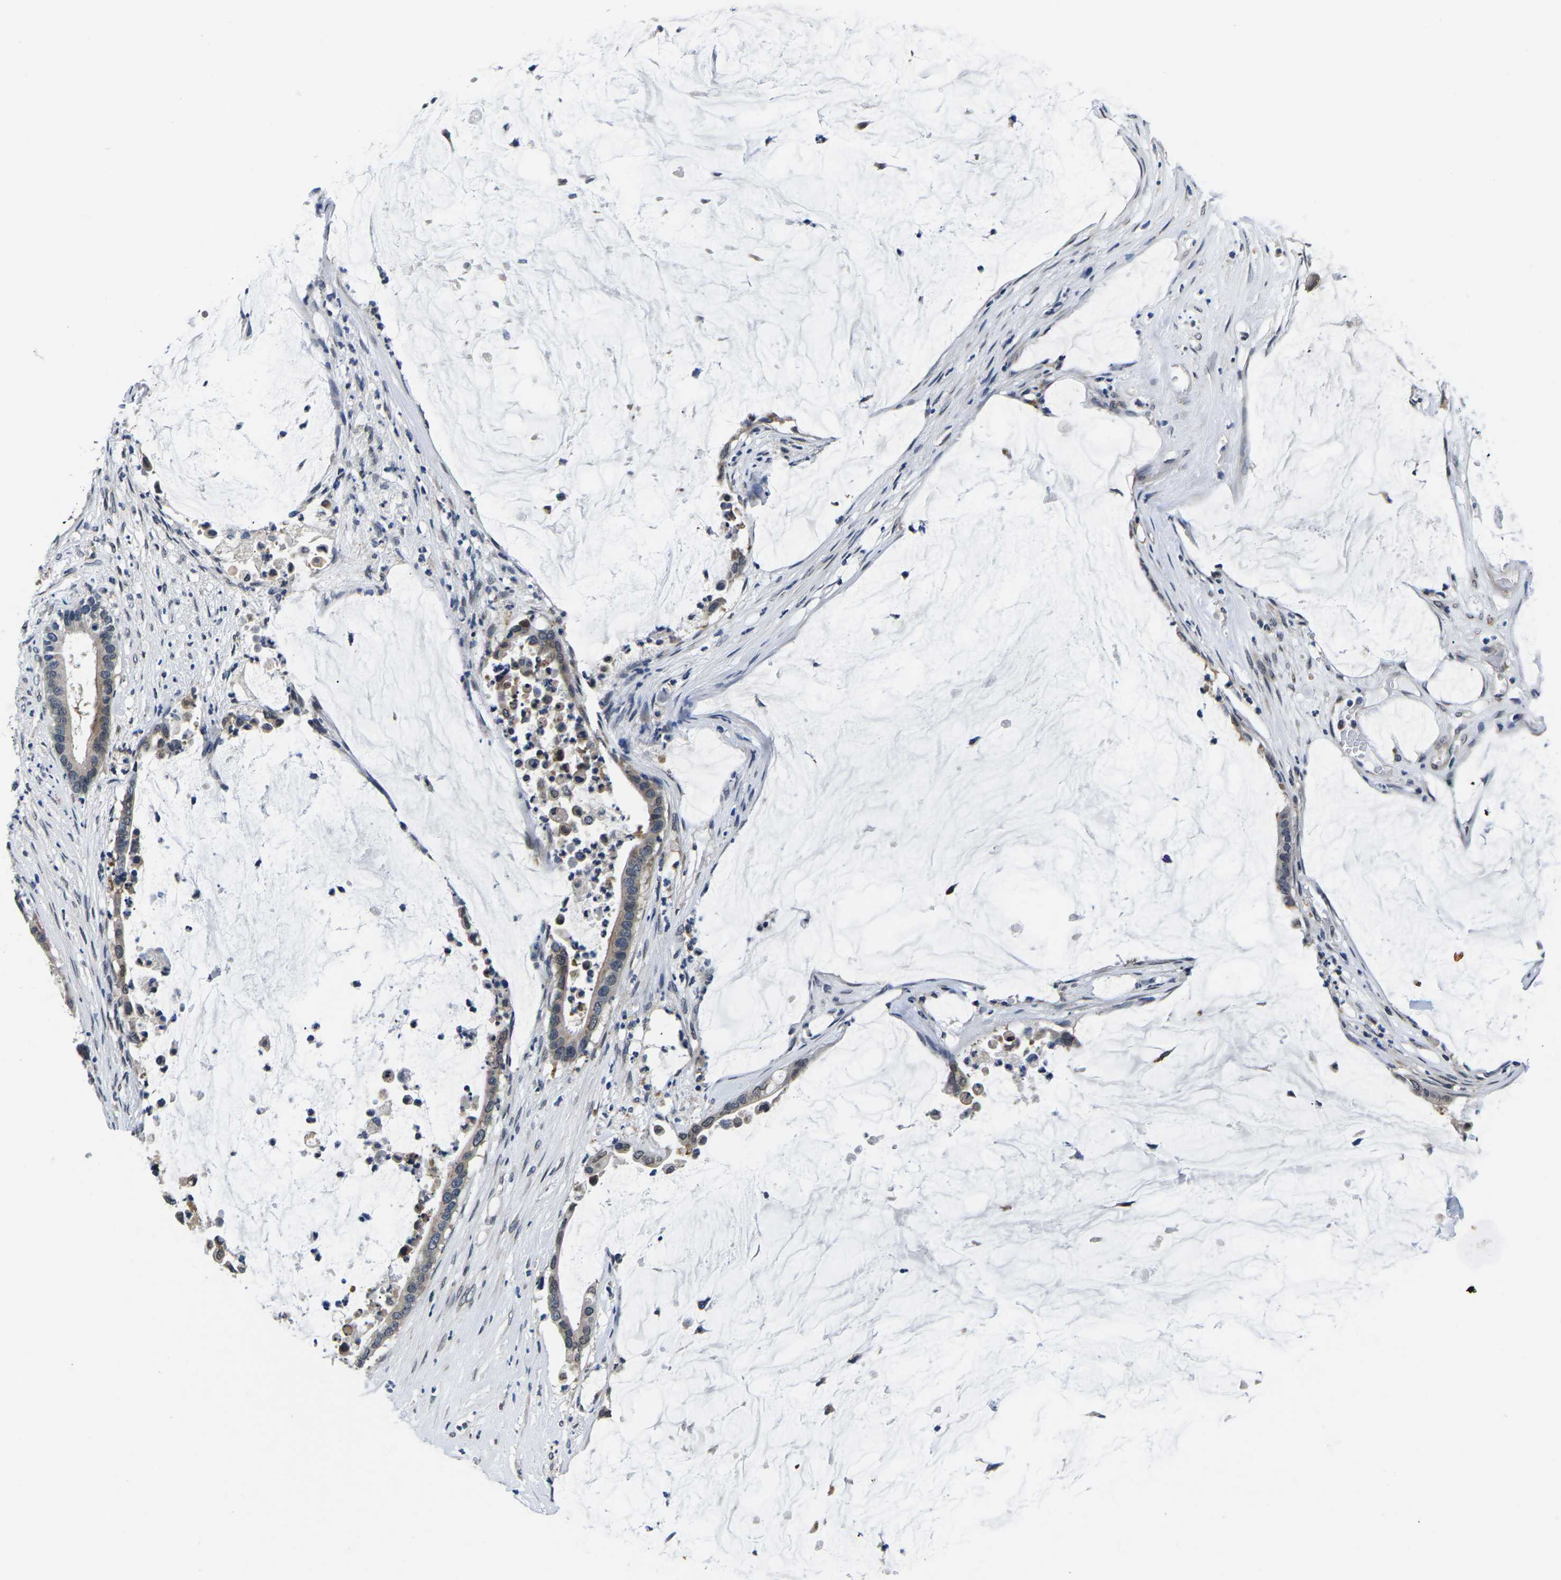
{"staining": {"intensity": "weak", "quantity": "25%-75%", "location": "cytoplasmic/membranous"}, "tissue": "pancreatic cancer", "cell_type": "Tumor cells", "image_type": "cancer", "snomed": [{"axis": "morphology", "description": "Adenocarcinoma, NOS"}, {"axis": "topography", "description": "Pancreas"}], "caption": "Protein staining of adenocarcinoma (pancreatic) tissue reveals weak cytoplasmic/membranous positivity in approximately 25%-75% of tumor cells.", "gene": "SNX10", "patient": {"sex": "male", "age": 41}}